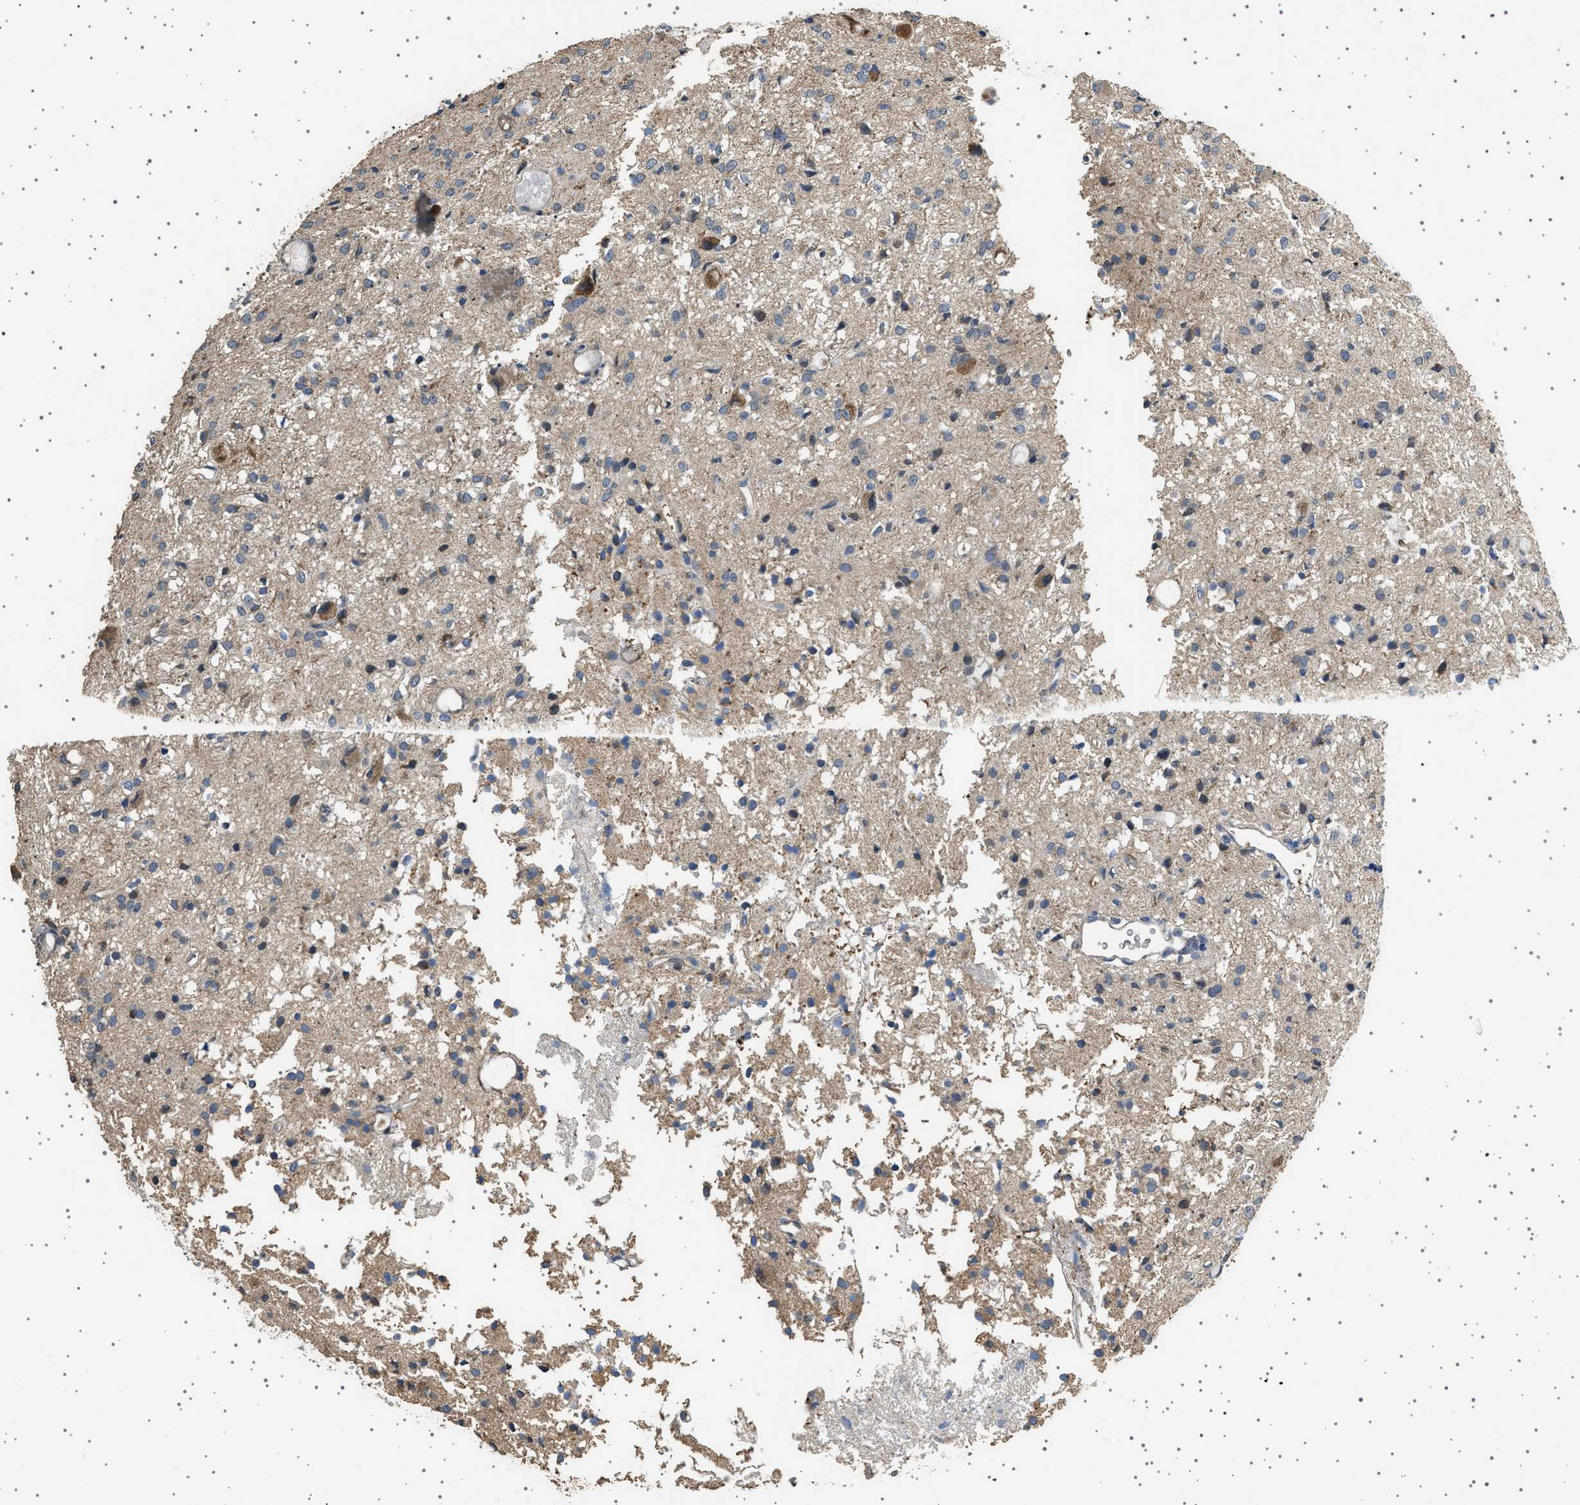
{"staining": {"intensity": "moderate", "quantity": "<25%", "location": "cytoplasmic/membranous"}, "tissue": "glioma", "cell_type": "Tumor cells", "image_type": "cancer", "snomed": [{"axis": "morphology", "description": "Glioma, malignant, High grade"}, {"axis": "topography", "description": "Brain"}], "caption": "Protein expression analysis of human glioma reveals moderate cytoplasmic/membranous positivity in about <25% of tumor cells. Using DAB (3,3'-diaminobenzidine) (brown) and hematoxylin (blue) stains, captured at high magnification using brightfield microscopy.", "gene": "KCNA4", "patient": {"sex": "female", "age": 59}}